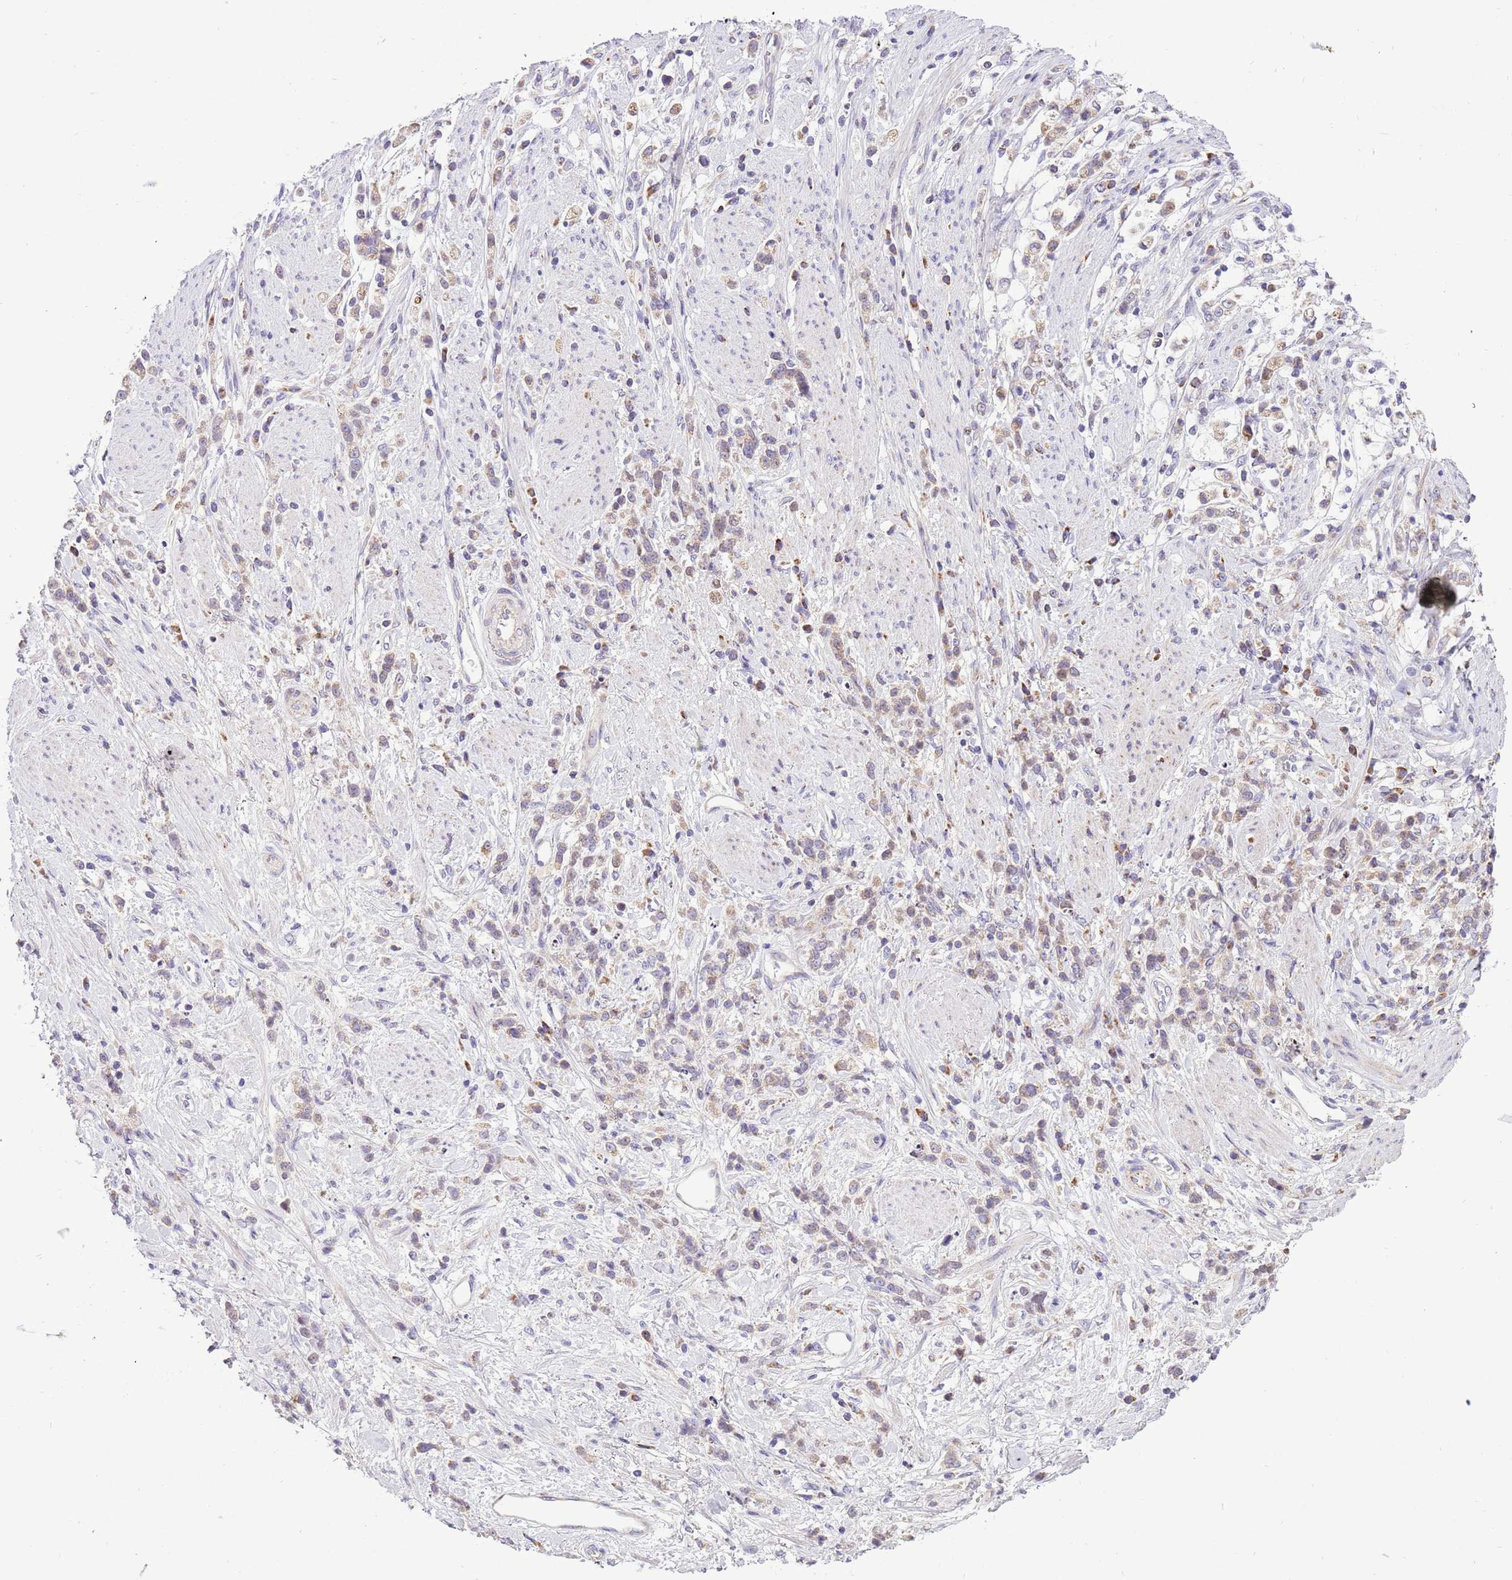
{"staining": {"intensity": "moderate", "quantity": "25%-75%", "location": "cytoplasmic/membranous"}, "tissue": "stomach cancer", "cell_type": "Tumor cells", "image_type": "cancer", "snomed": [{"axis": "morphology", "description": "Adenocarcinoma, NOS"}, {"axis": "topography", "description": "Stomach"}], "caption": "Brown immunohistochemical staining in human stomach adenocarcinoma demonstrates moderate cytoplasmic/membranous staining in about 25%-75% of tumor cells.", "gene": "COX17", "patient": {"sex": "female", "age": 60}}